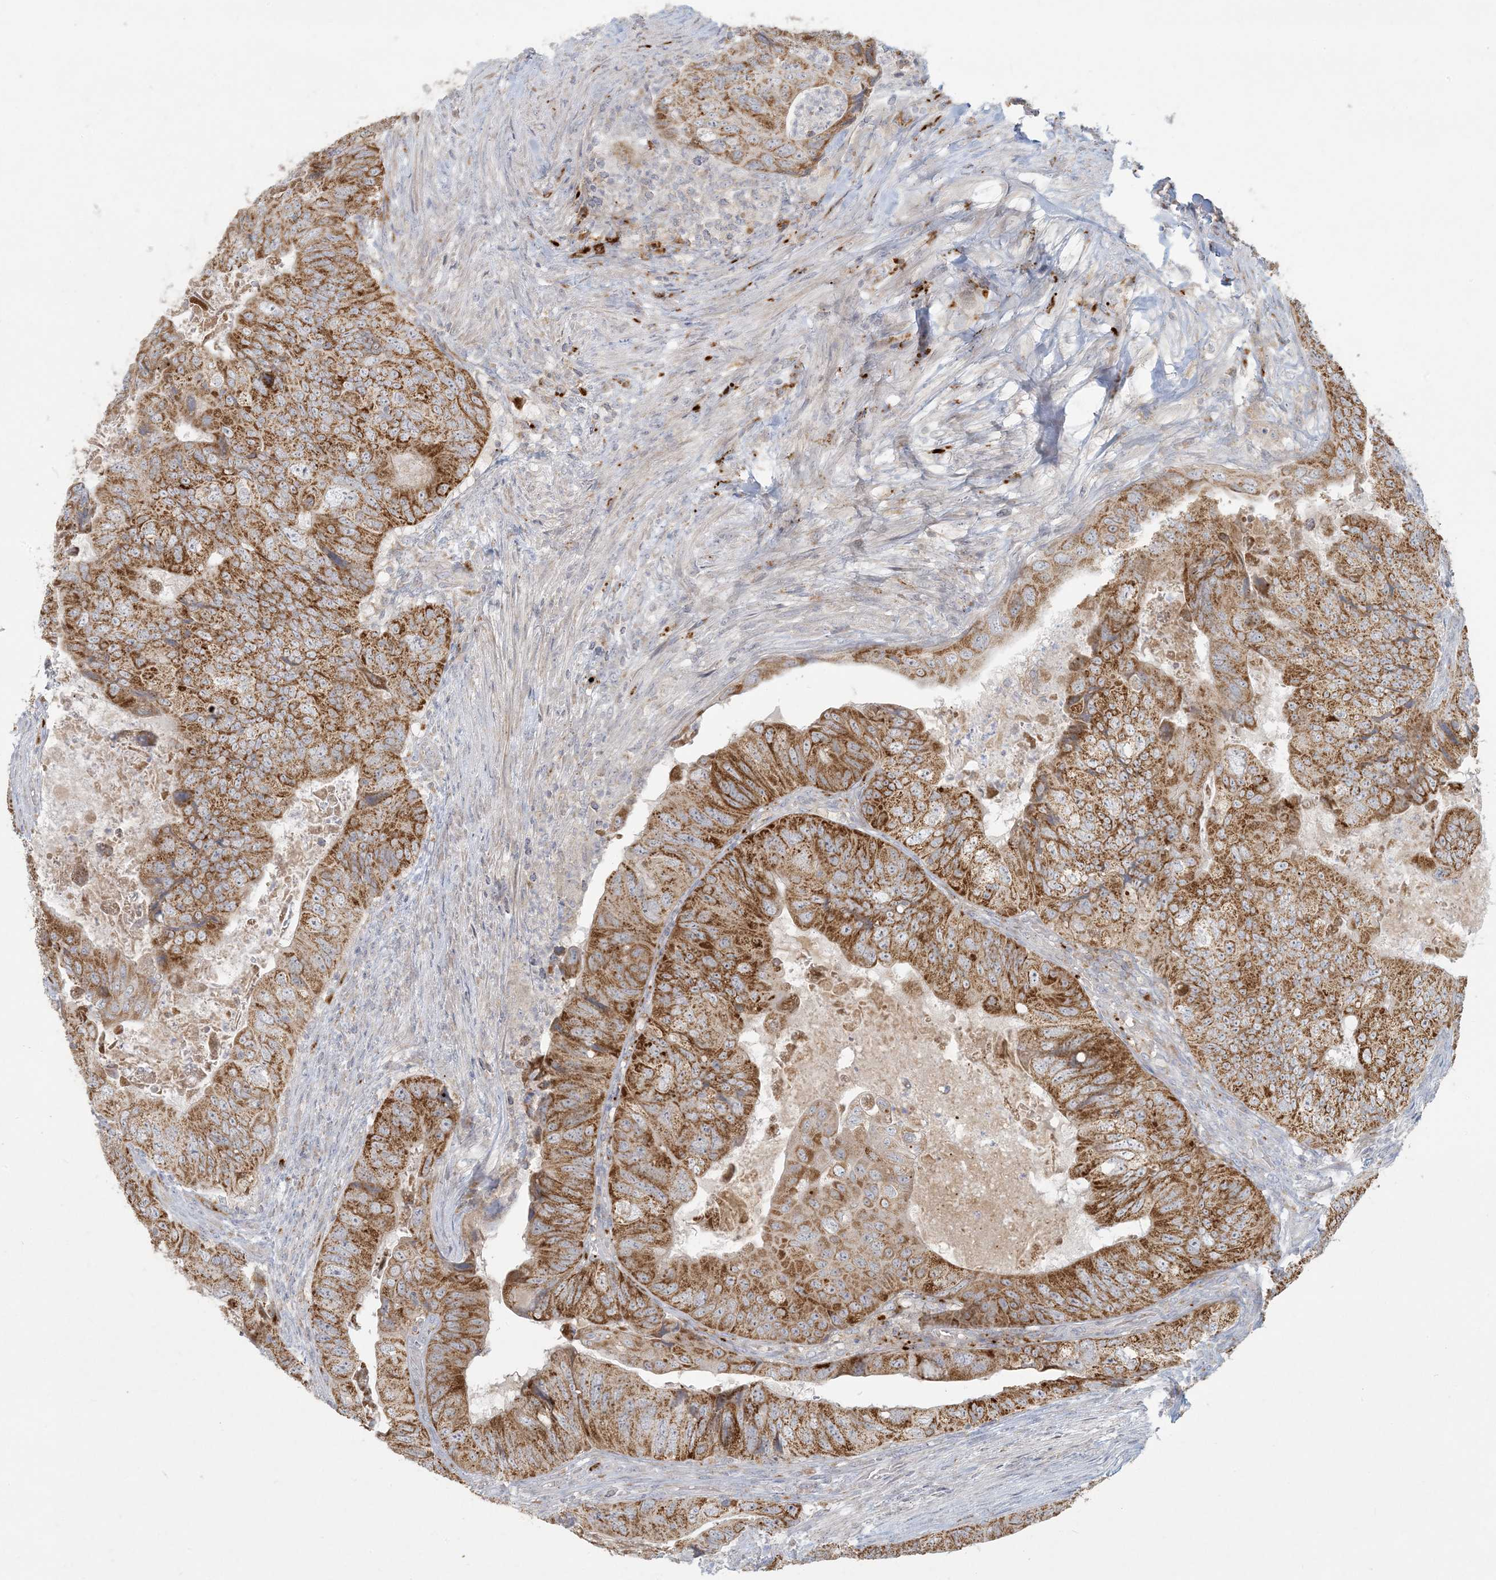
{"staining": {"intensity": "moderate", "quantity": ">75%", "location": "cytoplasmic/membranous"}, "tissue": "colorectal cancer", "cell_type": "Tumor cells", "image_type": "cancer", "snomed": [{"axis": "morphology", "description": "Adenocarcinoma, NOS"}, {"axis": "topography", "description": "Rectum"}], "caption": "The image displays immunohistochemical staining of colorectal cancer. There is moderate cytoplasmic/membranous expression is present in approximately >75% of tumor cells.", "gene": "MCAT", "patient": {"sex": "male", "age": 63}}